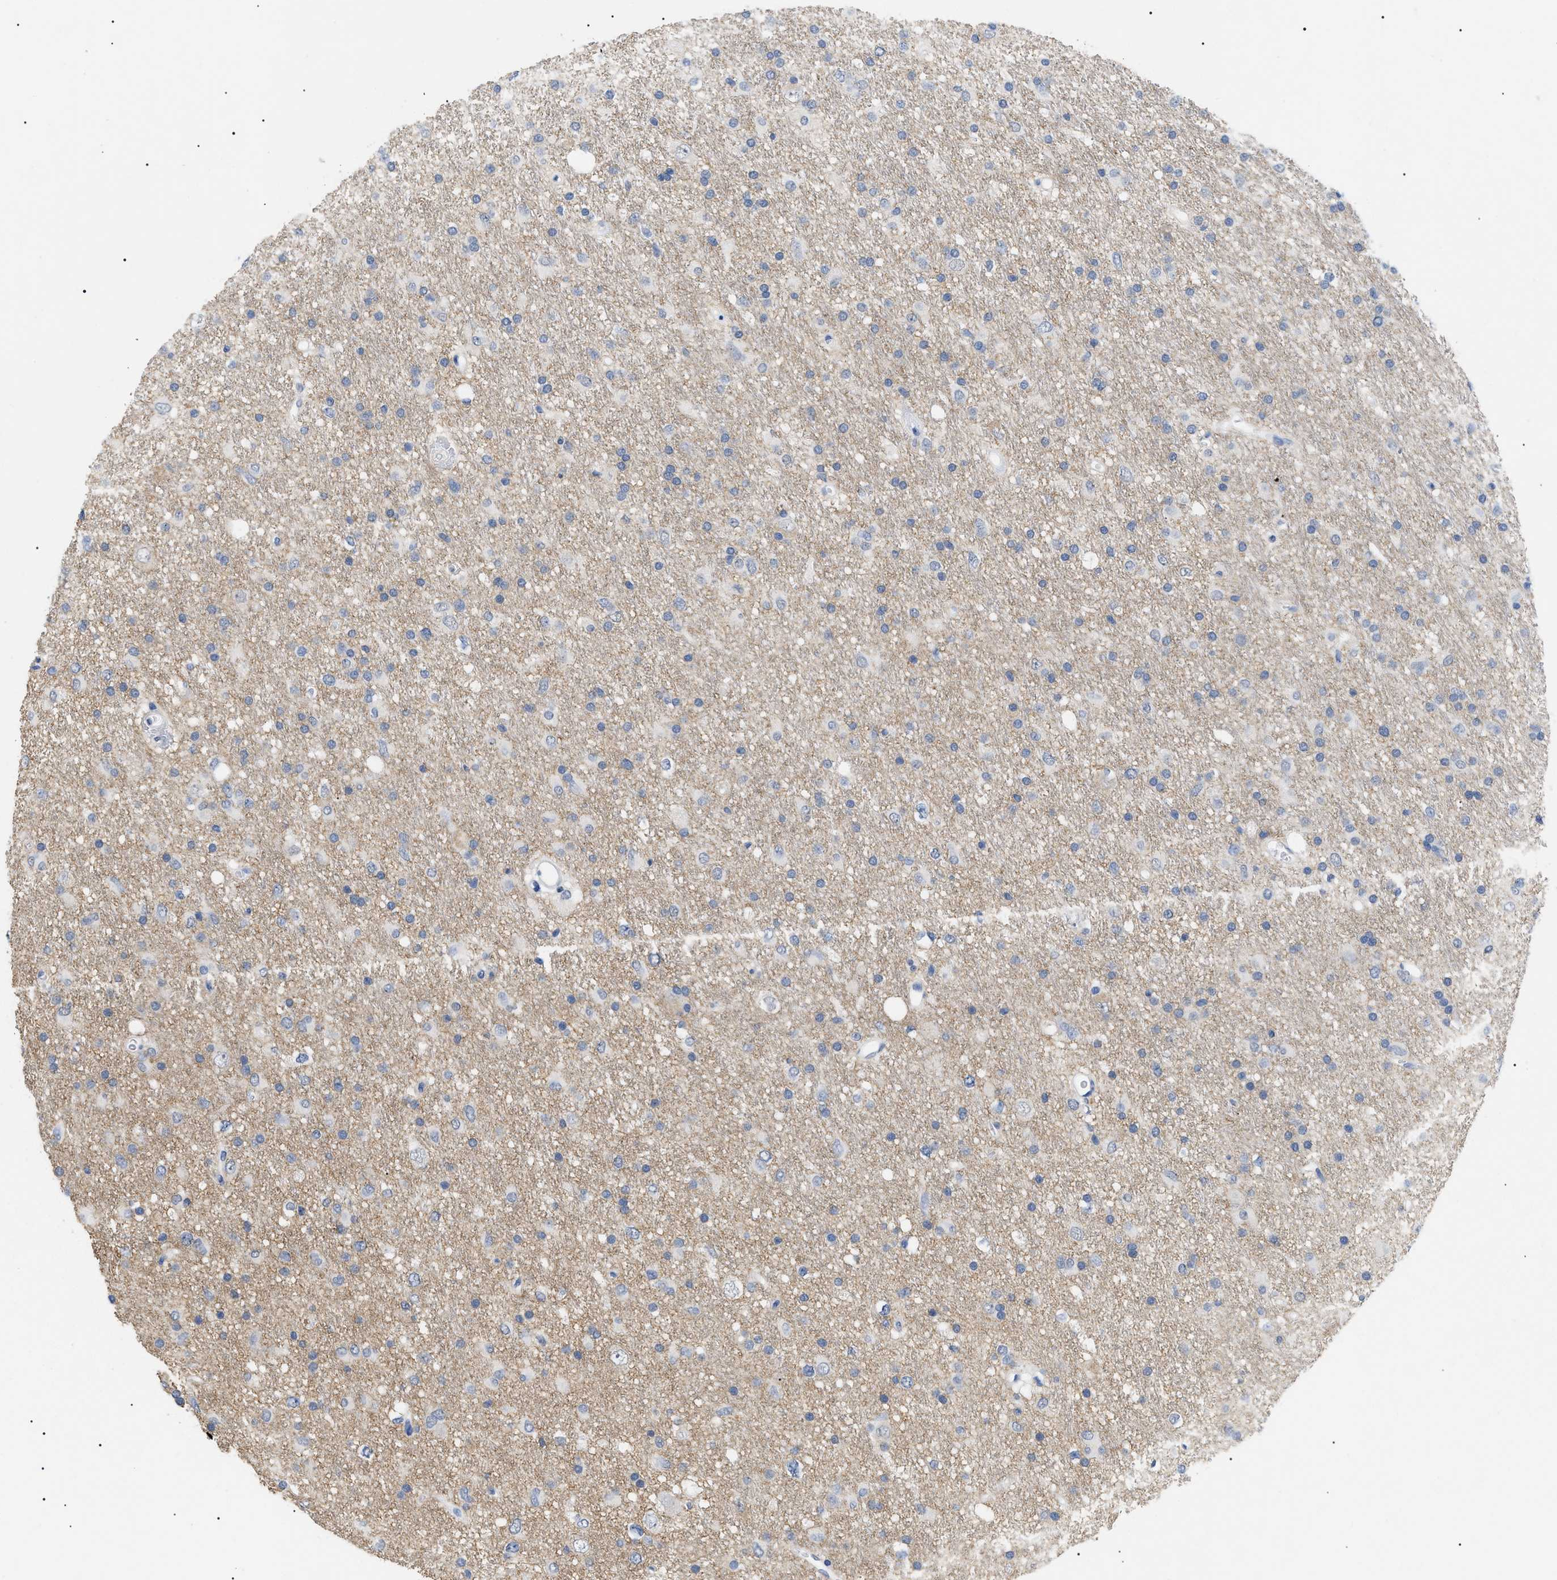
{"staining": {"intensity": "negative", "quantity": "none", "location": "none"}, "tissue": "glioma", "cell_type": "Tumor cells", "image_type": "cancer", "snomed": [{"axis": "morphology", "description": "Glioma, malignant, Low grade"}, {"axis": "topography", "description": "Brain"}], "caption": "An immunohistochemistry histopathology image of glioma is shown. There is no staining in tumor cells of glioma.", "gene": "PRRT2", "patient": {"sex": "male", "age": 77}}